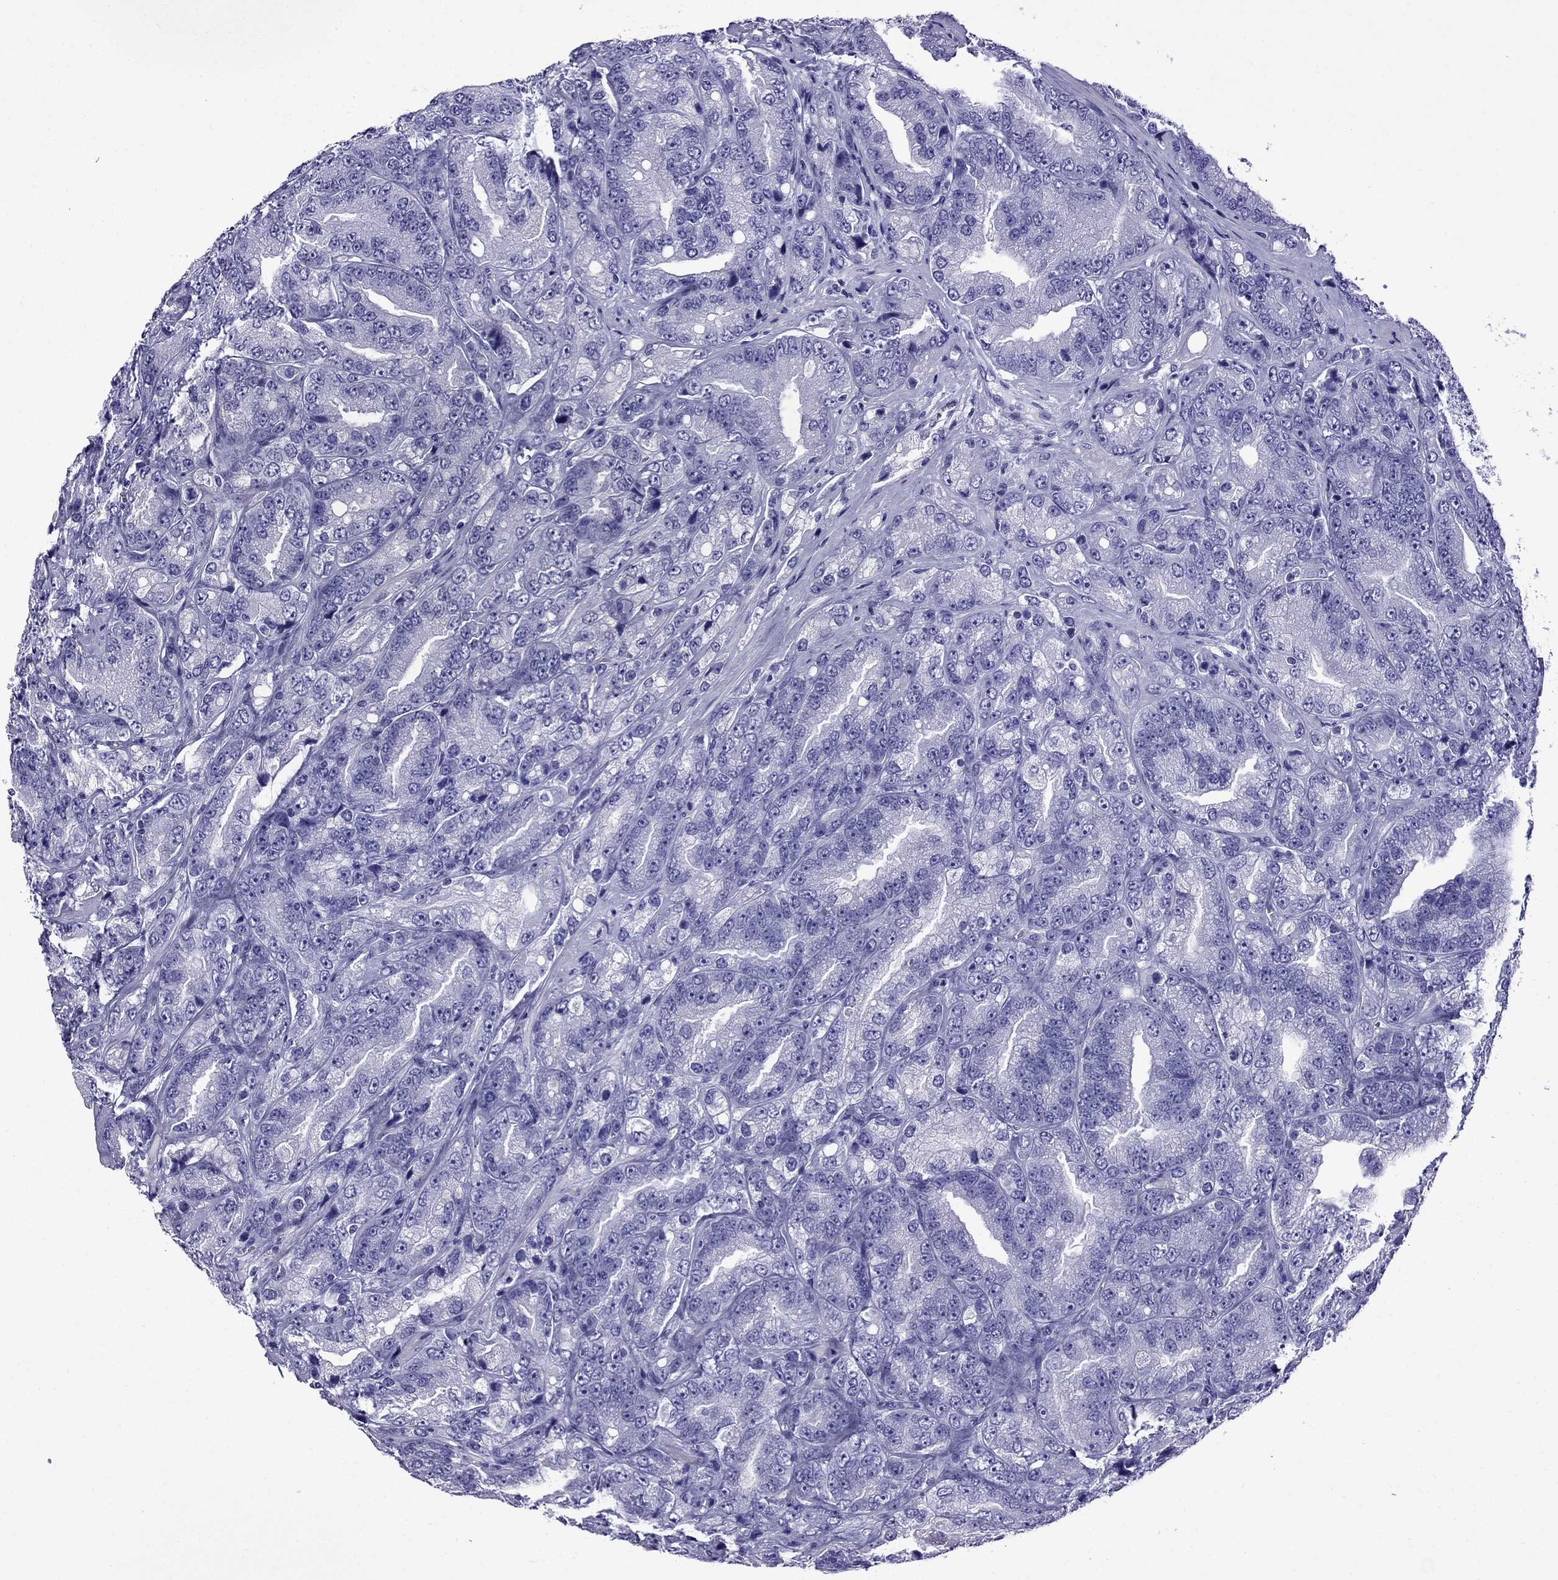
{"staining": {"intensity": "negative", "quantity": "none", "location": "none"}, "tissue": "prostate cancer", "cell_type": "Tumor cells", "image_type": "cancer", "snomed": [{"axis": "morphology", "description": "Adenocarcinoma, NOS"}, {"axis": "topography", "description": "Prostate"}], "caption": "High magnification brightfield microscopy of prostate cancer (adenocarcinoma) stained with DAB (brown) and counterstained with hematoxylin (blue): tumor cells show no significant positivity.", "gene": "CRYBA1", "patient": {"sex": "male", "age": 63}}